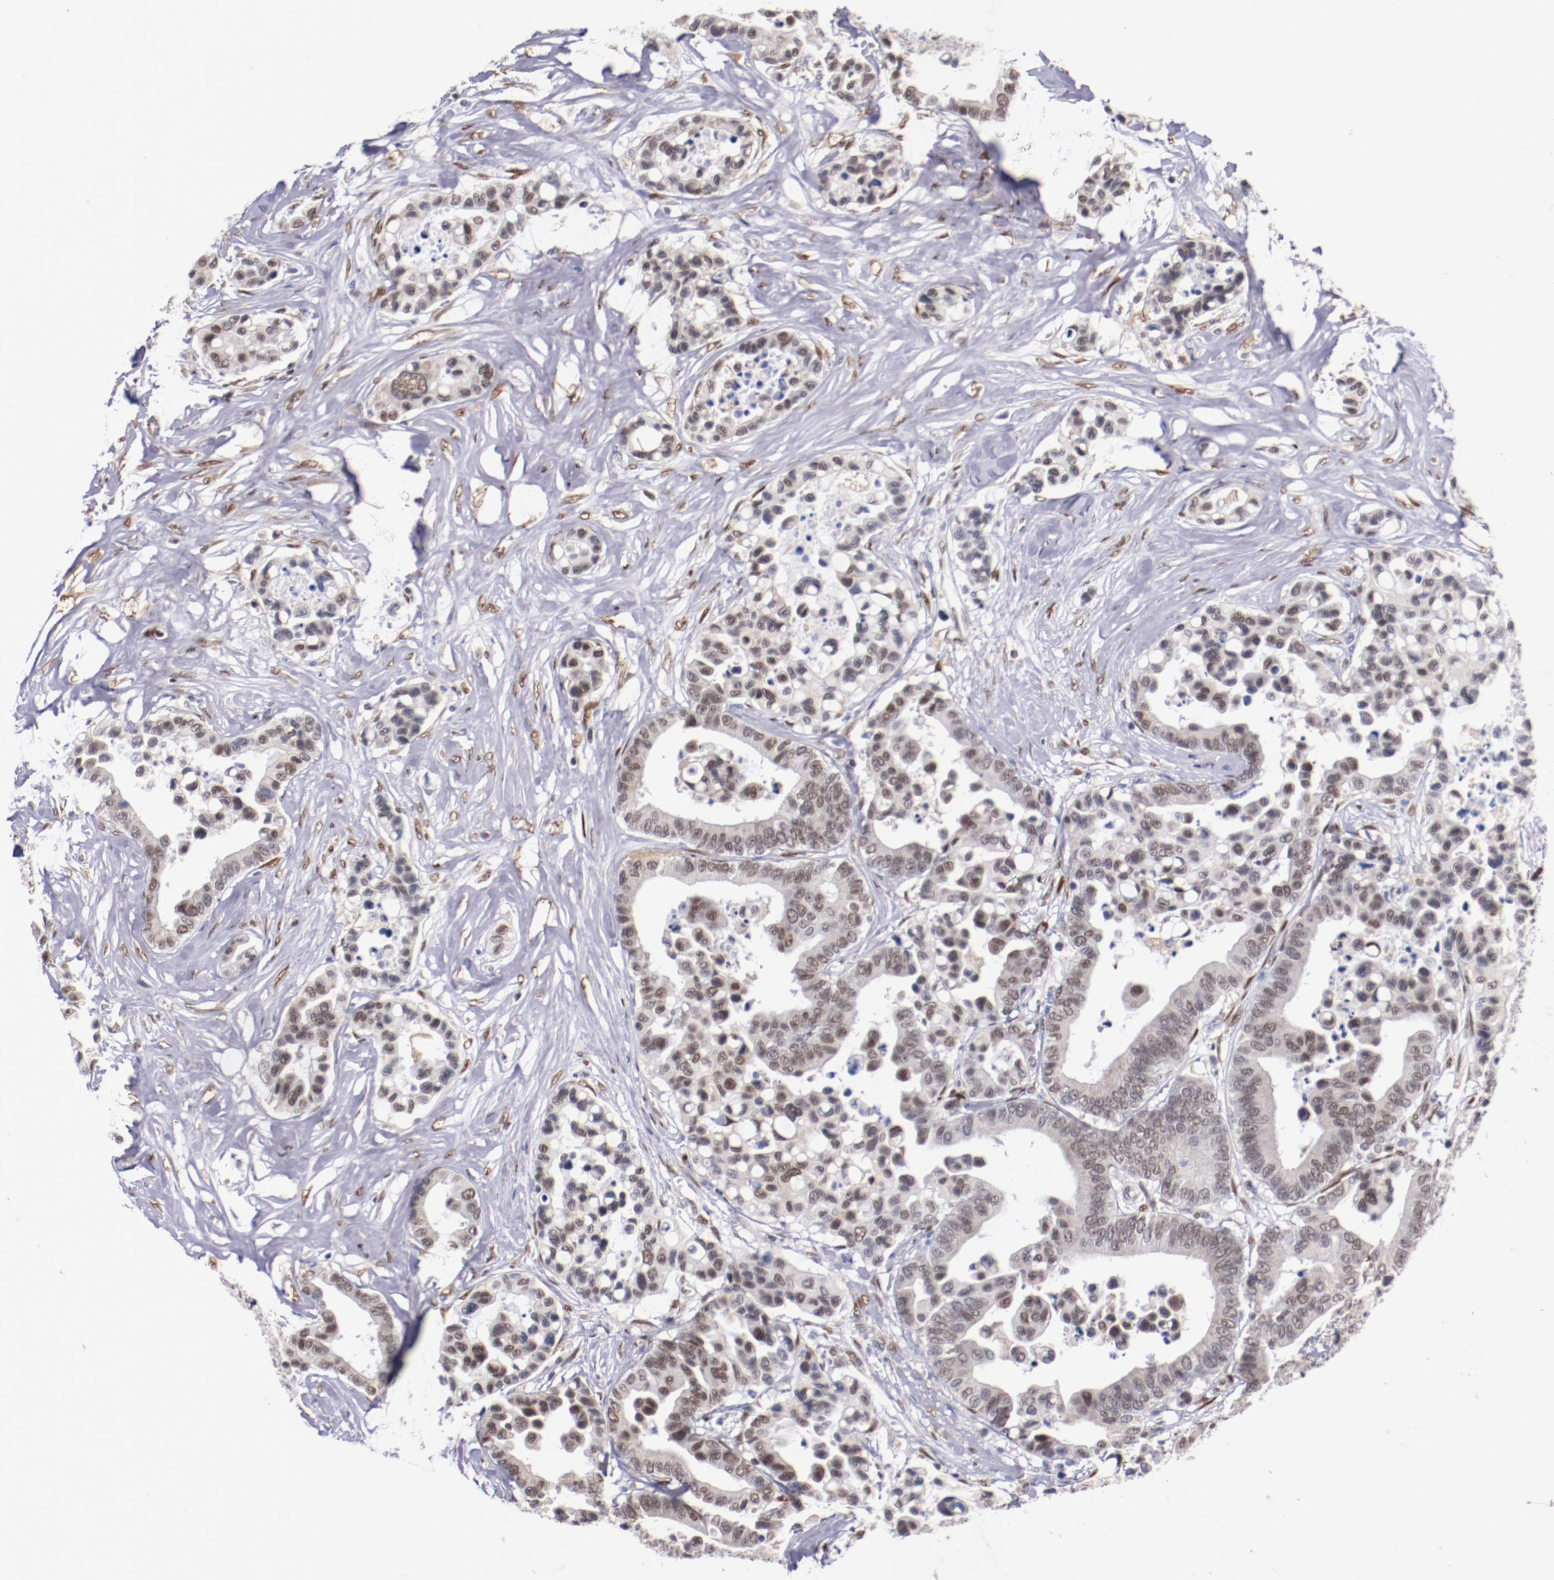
{"staining": {"intensity": "weak", "quantity": "<25%", "location": "nuclear"}, "tissue": "colorectal cancer", "cell_type": "Tumor cells", "image_type": "cancer", "snomed": [{"axis": "morphology", "description": "Adenocarcinoma, NOS"}, {"axis": "topography", "description": "Colon"}], "caption": "An immunohistochemistry histopathology image of colorectal adenocarcinoma is shown. There is no staining in tumor cells of colorectal adenocarcinoma. (Stains: DAB (3,3'-diaminobenzidine) immunohistochemistry with hematoxylin counter stain, Microscopy: brightfield microscopy at high magnification).", "gene": "SRF", "patient": {"sex": "male", "age": 82}}